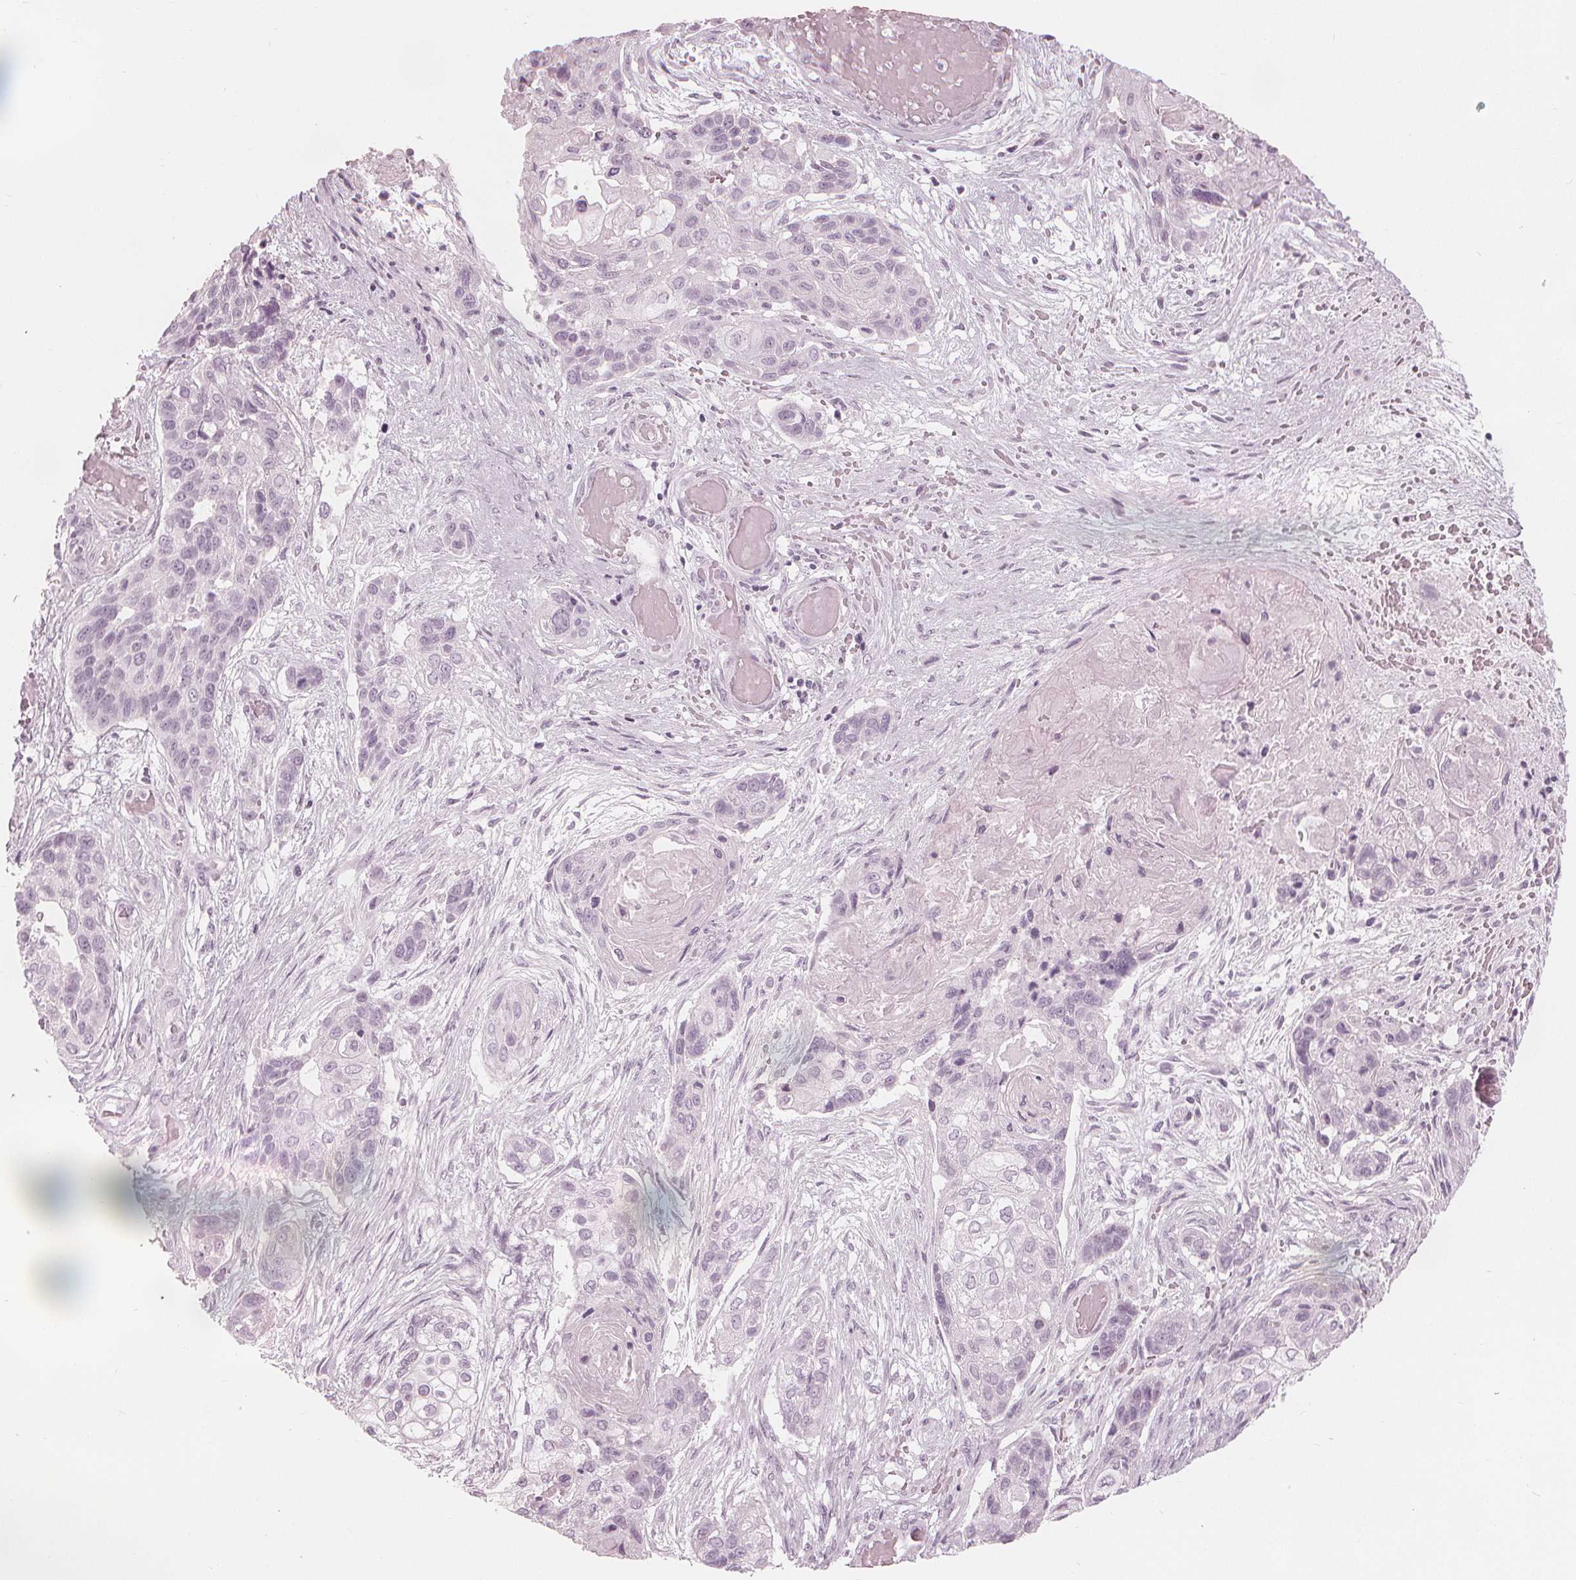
{"staining": {"intensity": "negative", "quantity": "none", "location": "none"}, "tissue": "lung cancer", "cell_type": "Tumor cells", "image_type": "cancer", "snomed": [{"axis": "morphology", "description": "Squamous cell carcinoma, NOS"}, {"axis": "topography", "description": "Lung"}], "caption": "Protein analysis of lung cancer (squamous cell carcinoma) reveals no significant staining in tumor cells. The staining is performed using DAB (3,3'-diaminobenzidine) brown chromogen with nuclei counter-stained in using hematoxylin.", "gene": "PAEP", "patient": {"sex": "male", "age": 69}}